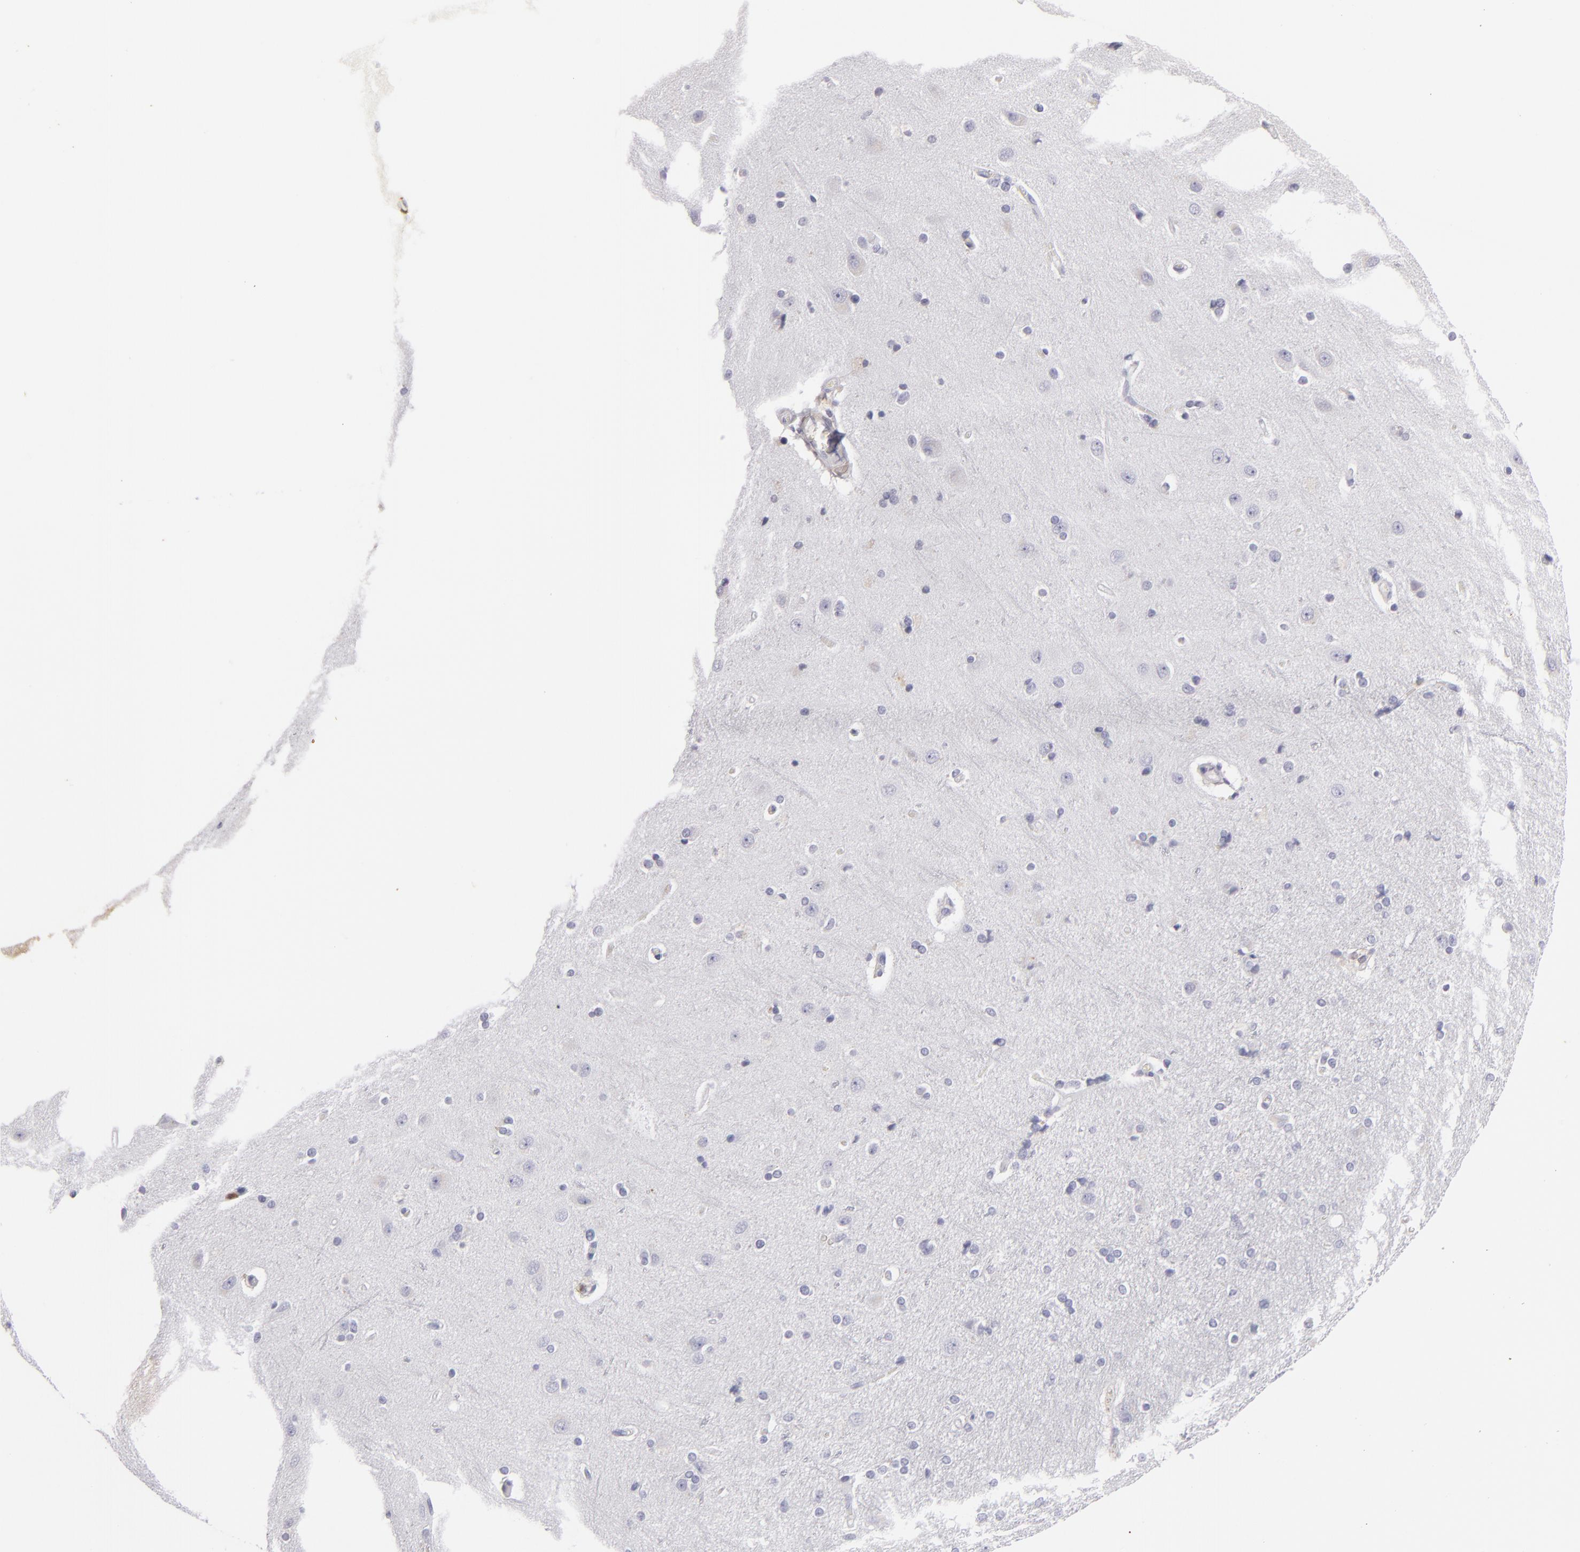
{"staining": {"intensity": "negative", "quantity": "none", "location": "none"}, "tissue": "cerebral cortex", "cell_type": "Endothelial cells", "image_type": "normal", "snomed": [{"axis": "morphology", "description": "Normal tissue, NOS"}, {"axis": "topography", "description": "Cerebral cortex"}], "caption": "Immunohistochemistry (IHC) micrograph of unremarkable cerebral cortex: cerebral cortex stained with DAB exhibits no significant protein positivity in endothelial cells. (Immunohistochemistry, brightfield microscopy, high magnification).", "gene": "S100A2", "patient": {"sex": "female", "age": 54}}